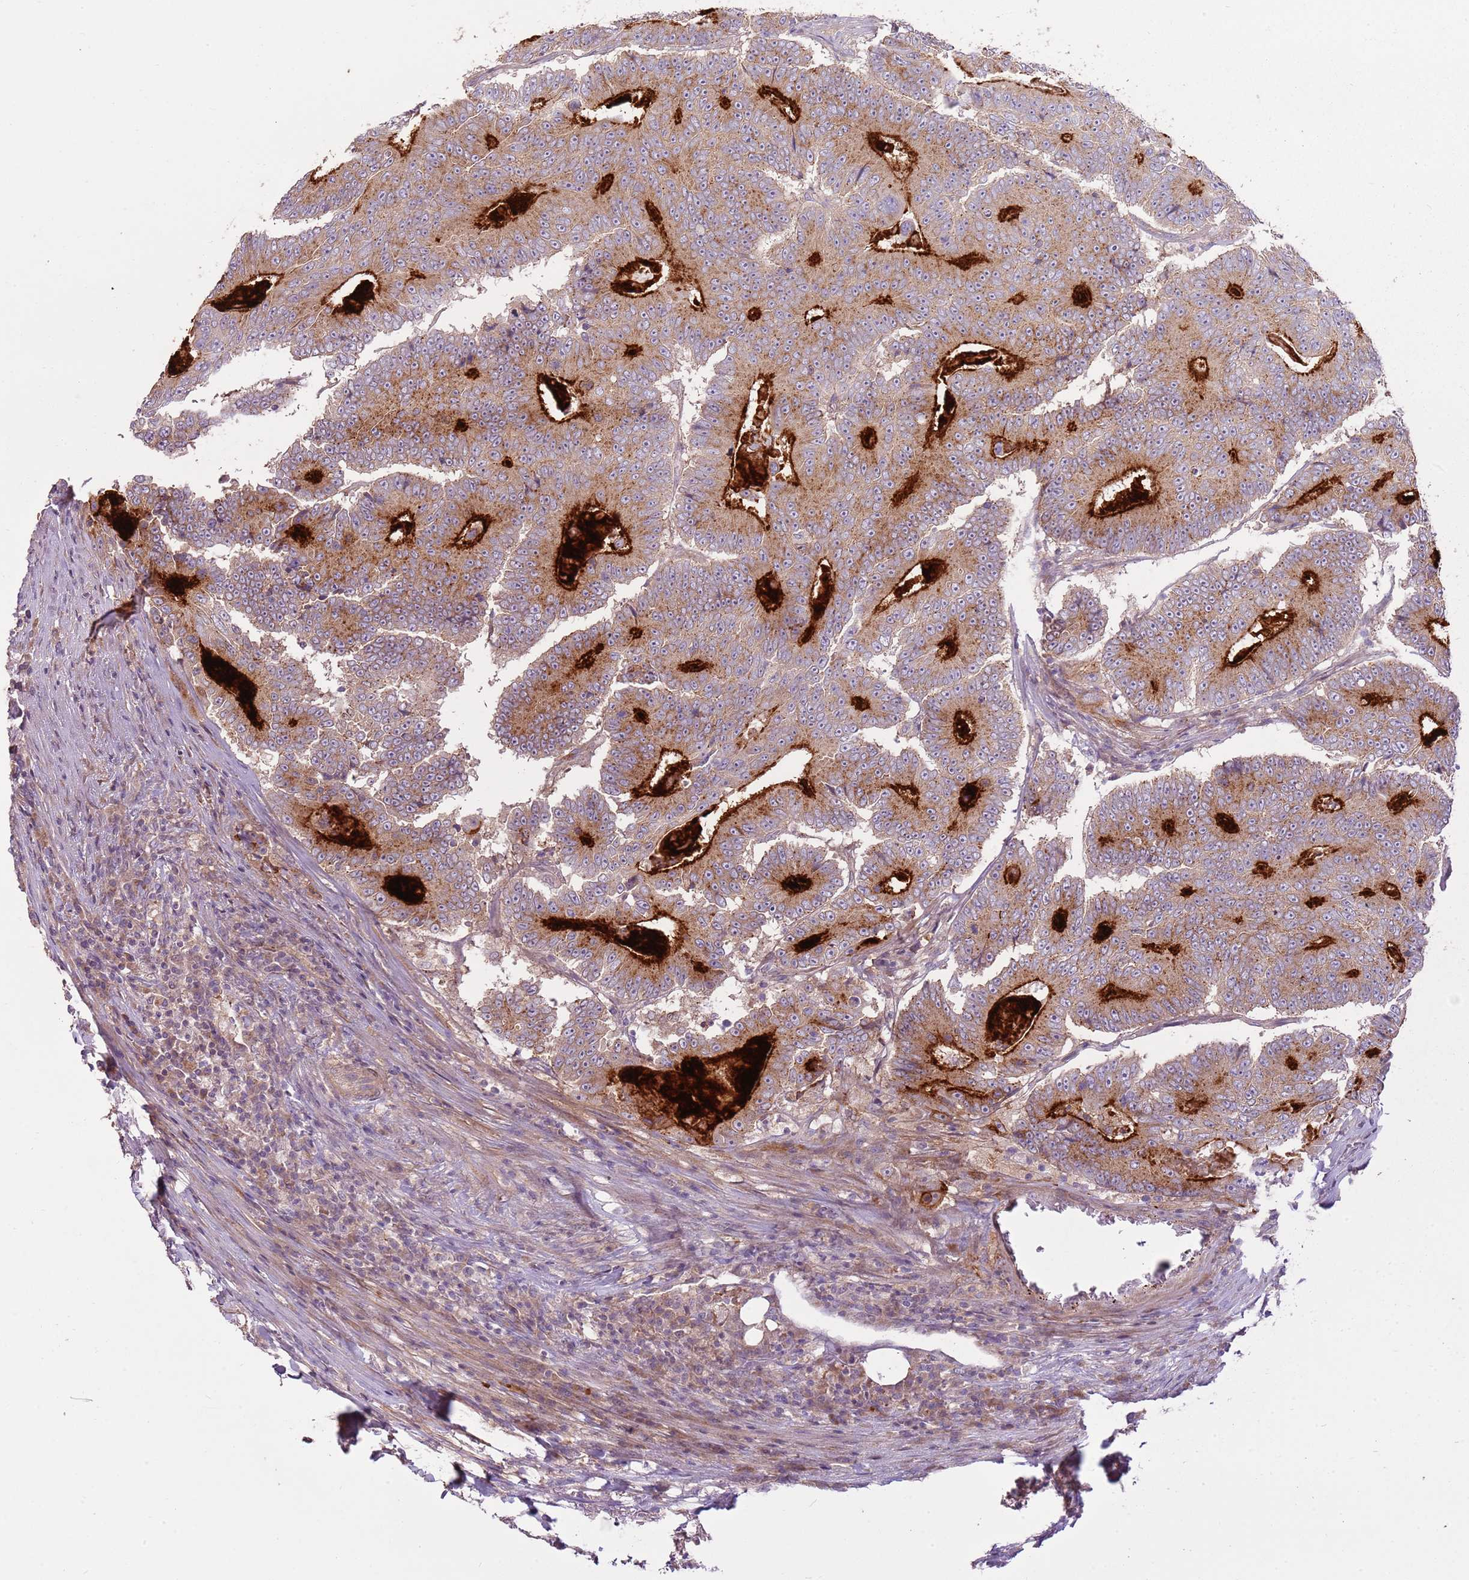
{"staining": {"intensity": "strong", "quantity": "25%-75%", "location": "cytoplasmic/membranous"}, "tissue": "colorectal cancer", "cell_type": "Tumor cells", "image_type": "cancer", "snomed": [{"axis": "morphology", "description": "Adenocarcinoma, NOS"}, {"axis": "topography", "description": "Colon"}], "caption": "Colorectal adenocarcinoma tissue reveals strong cytoplasmic/membranous expression in about 25%-75% of tumor cells, visualized by immunohistochemistry. The protein of interest is shown in brown color, while the nuclei are stained blue.", "gene": "RNF128", "patient": {"sex": "male", "age": 83}}